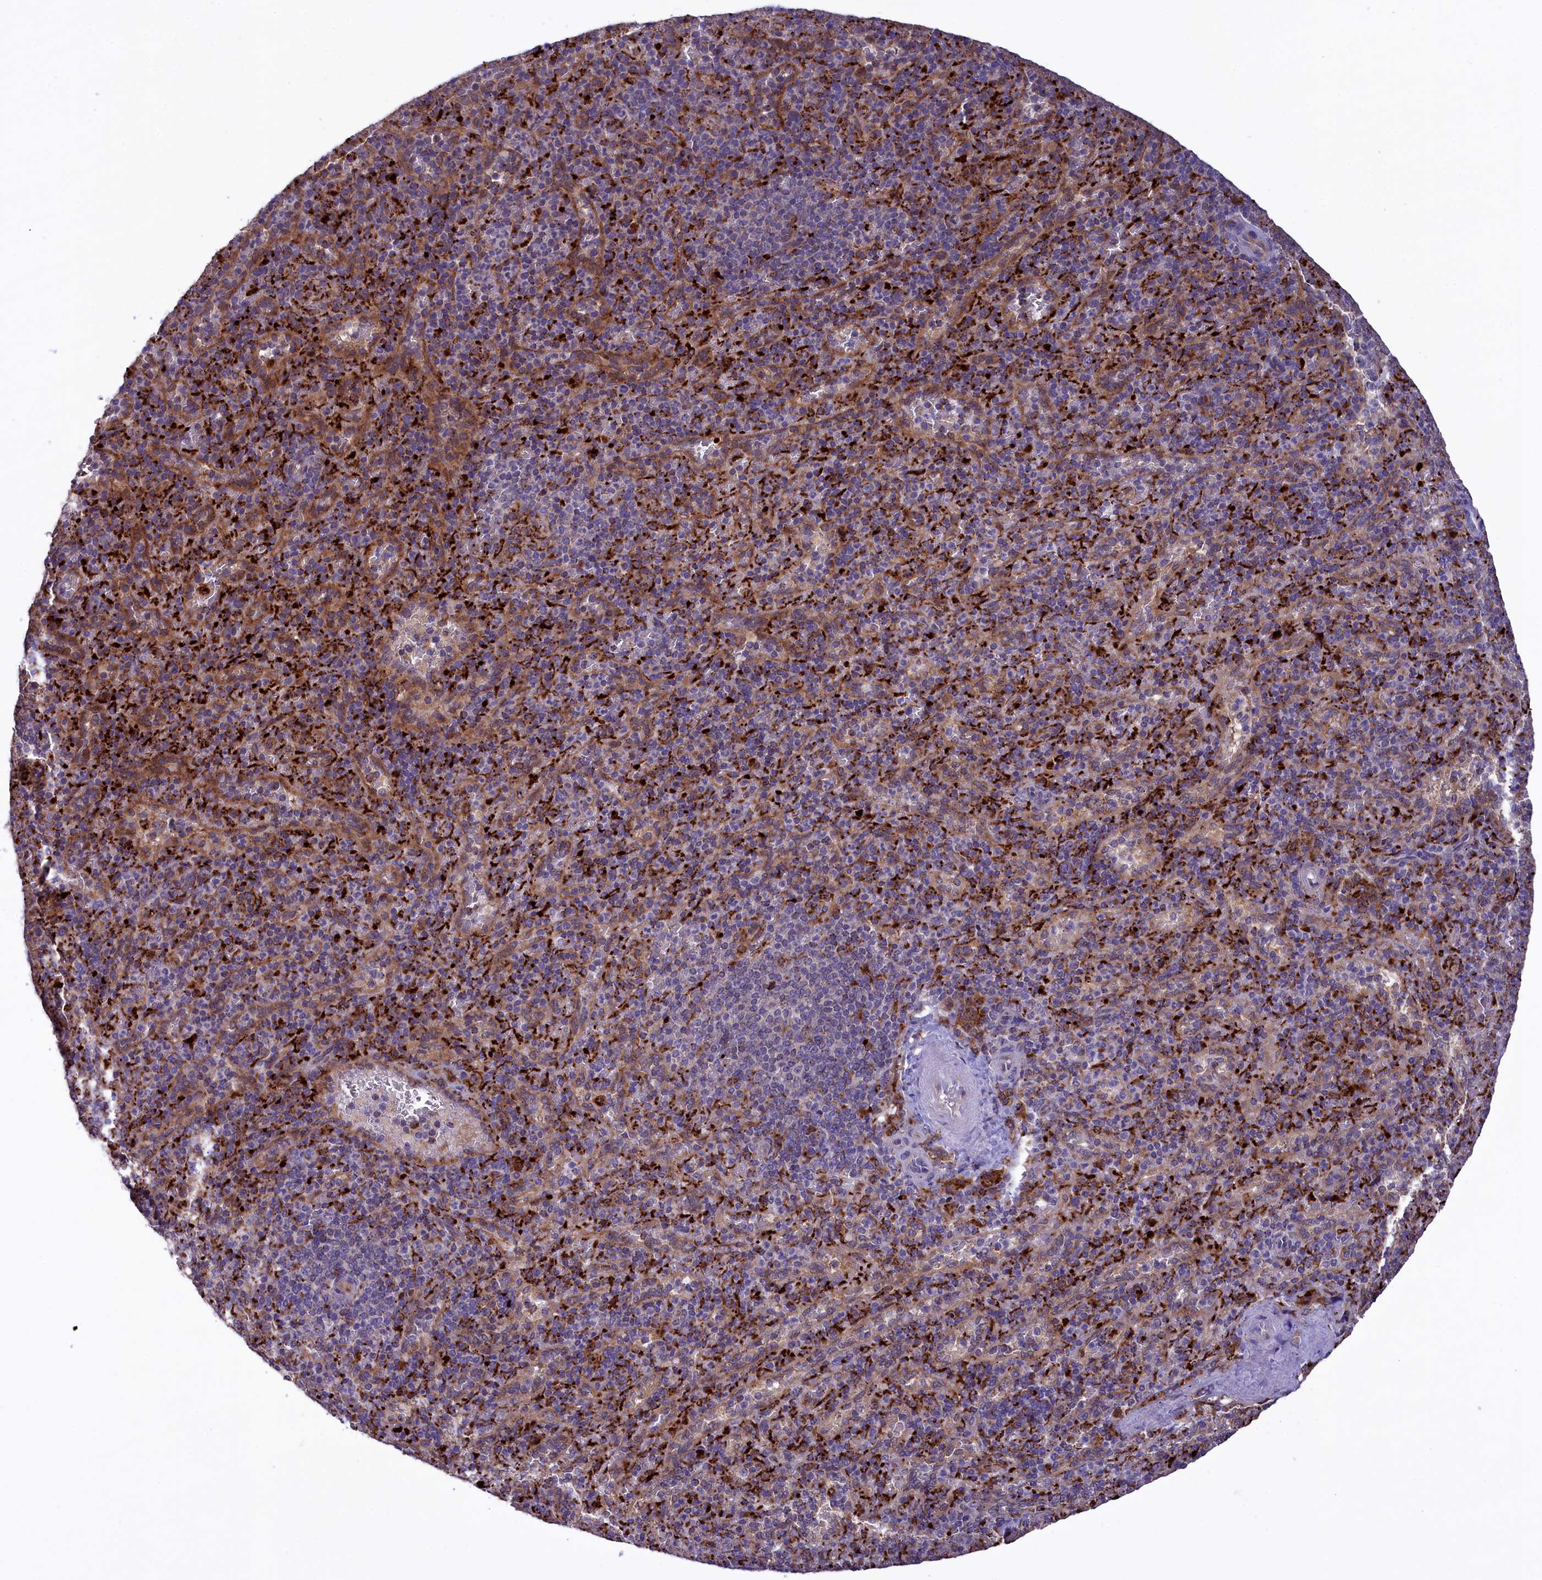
{"staining": {"intensity": "moderate", "quantity": "25%-75%", "location": "cytoplasmic/membranous"}, "tissue": "spleen", "cell_type": "Cells in red pulp", "image_type": "normal", "snomed": [{"axis": "morphology", "description": "Normal tissue, NOS"}, {"axis": "topography", "description": "Spleen"}], "caption": "Immunohistochemistry histopathology image of unremarkable spleen: human spleen stained using immunohistochemistry (IHC) reveals medium levels of moderate protein expression localized specifically in the cytoplasmic/membranous of cells in red pulp, appearing as a cytoplasmic/membranous brown color.", "gene": "MAN2B1", "patient": {"sex": "male", "age": 82}}